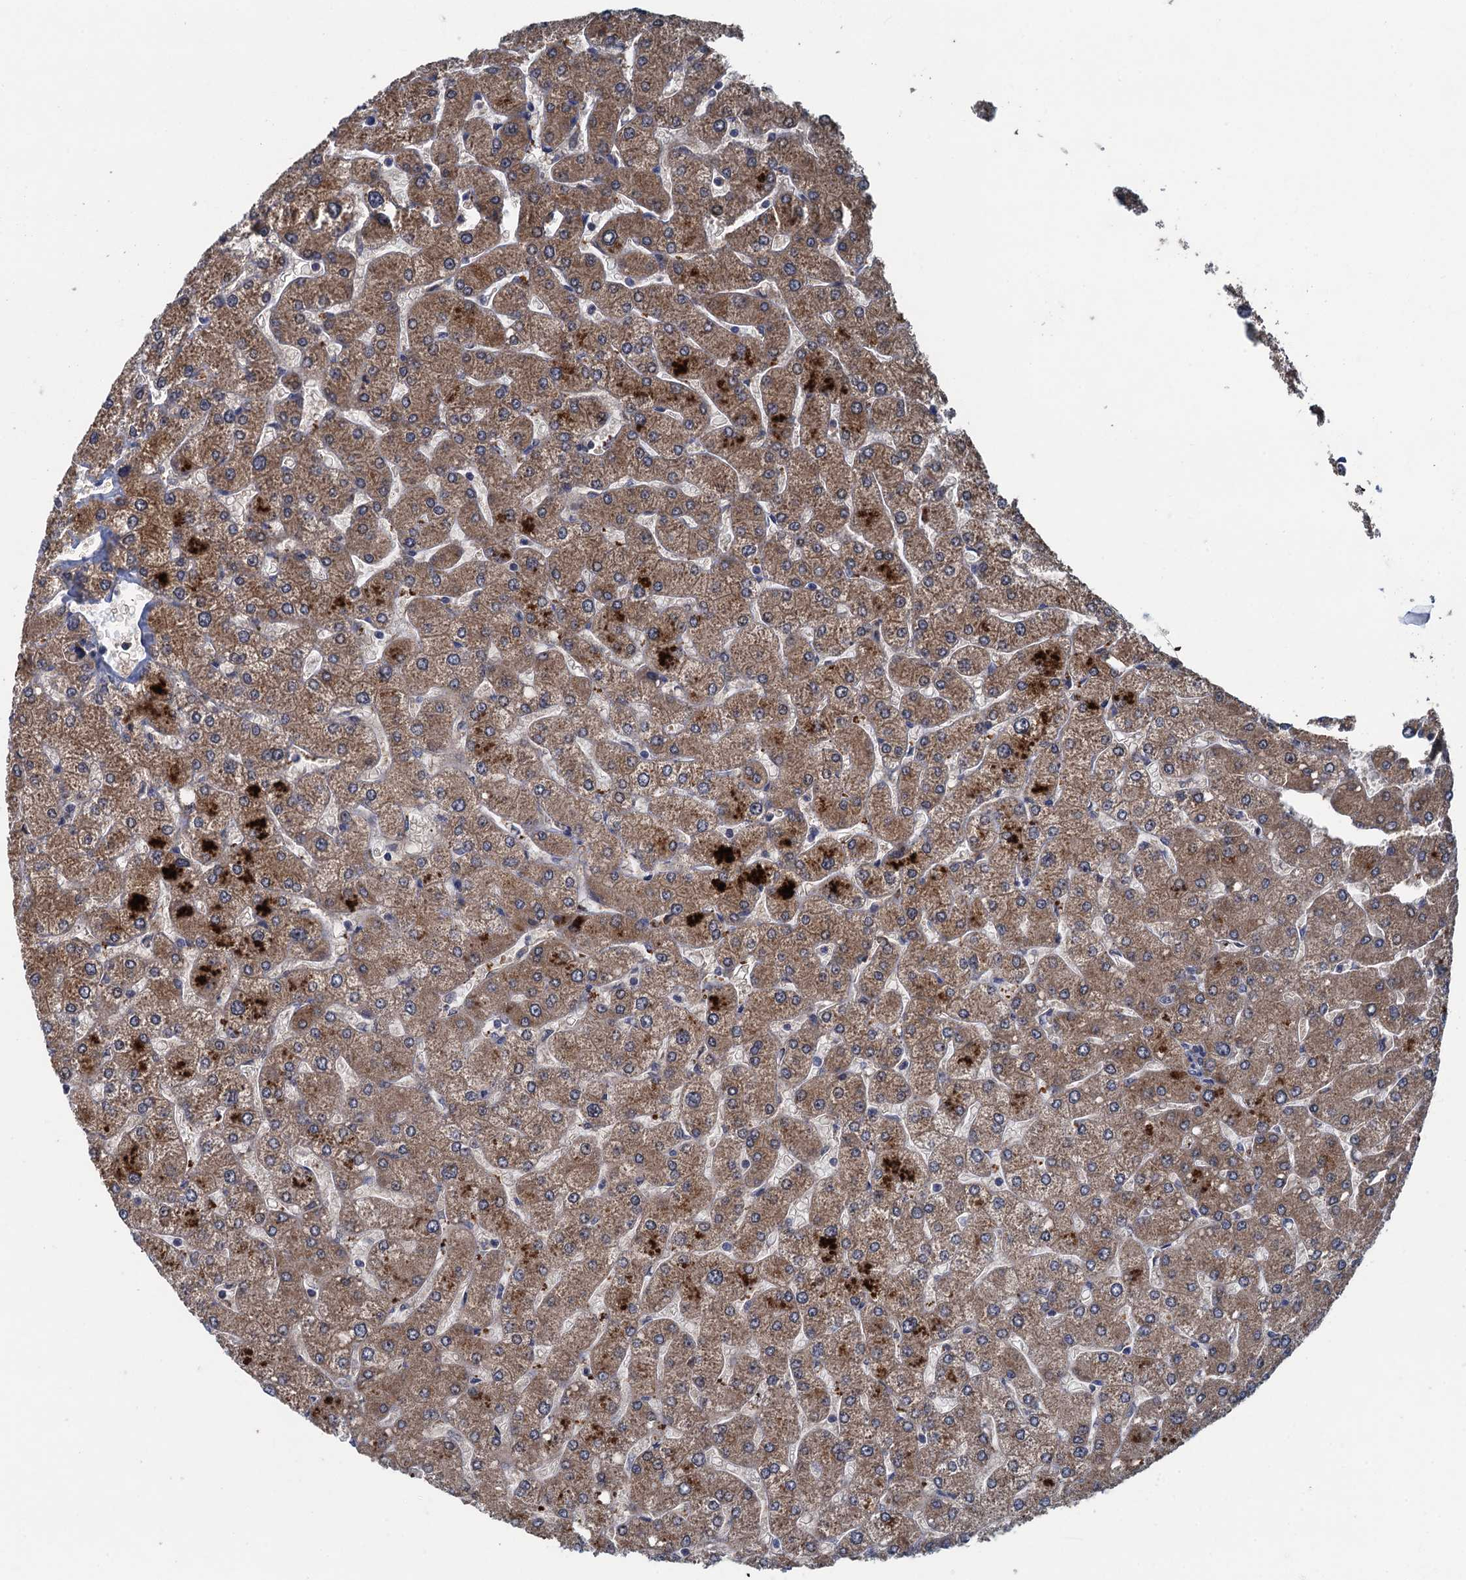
{"staining": {"intensity": "negative", "quantity": "none", "location": "none"}, "tissue": "liver", "cell_type": "Cholangiocytes", "image_type": "normal", "snomed": [{"axis": "morphology", "description": "Normal tissue, NOS"}, {"axis": "topography", "description": "Liver"}], "caption": "Immunohistochemistry (IHC) of benign liver shows no positivity in cholangiocytes.", "gene": "CNTN5", "patient": {"sex": "male", "age": 55}}